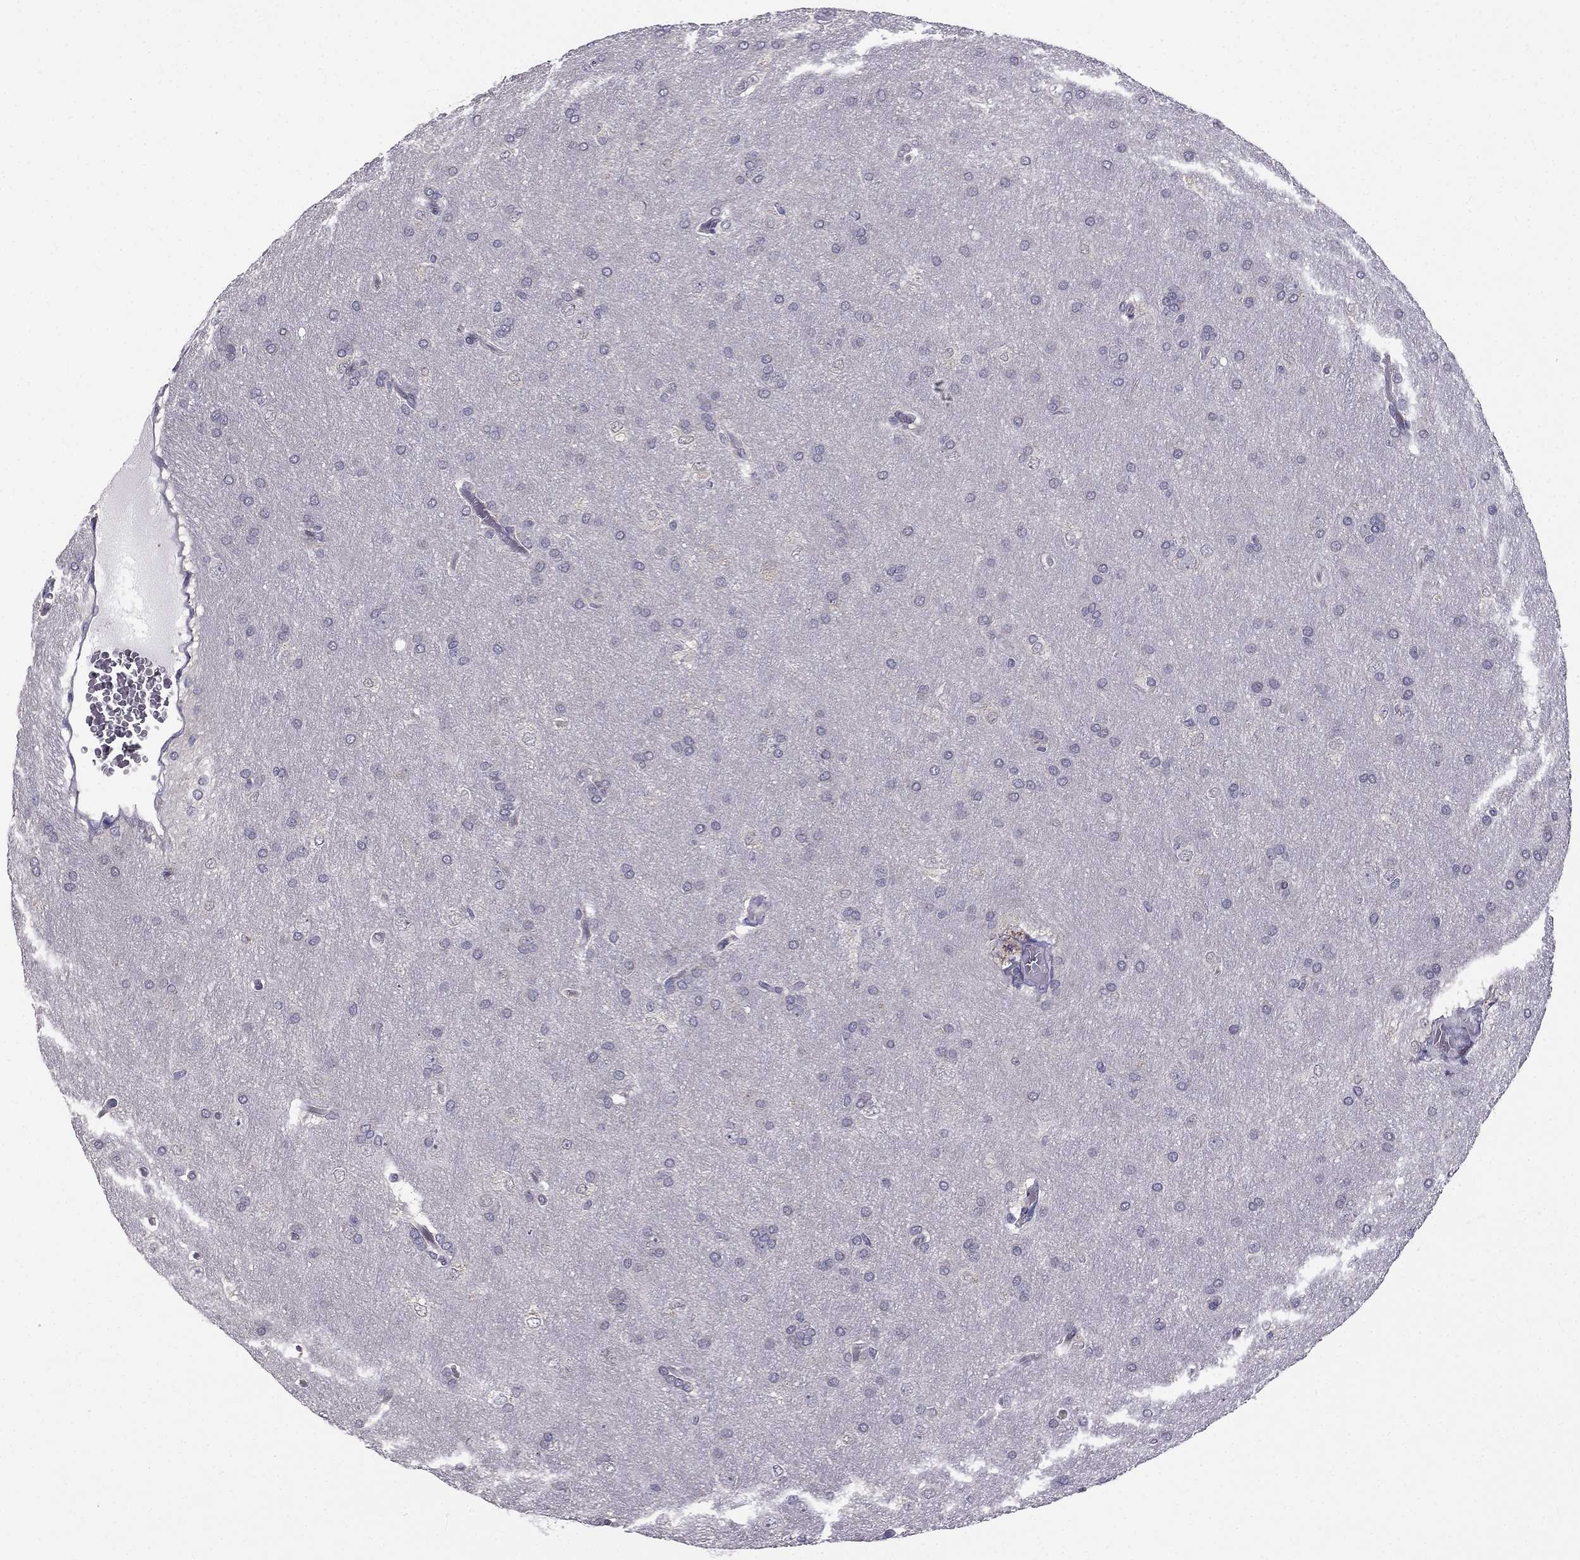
{"staining": {"intensity": "negative", "quantity": "none", "location": "none"}, "tissue": "glioma", "cell_type": "Tumor cells", "image_type": "cancer", "snomed": [{"axis": "morphology", "description": "Glioma, malignant, Low grade"}, {"axis": "topography", "description": "Brain"}], "caption": "Immunohistochemistry micrograph of neoplastic tissue: human malignant low-grade glioma stained with DAB (3,3'-diaminobenzidine) shows no significant protein staining in tumor cells. (DAB immunohistochemistry visualized using brightfield microscopy, high magnification).", "gene": "HSFX1", "patient": {"sex": "female", "age": 32}}